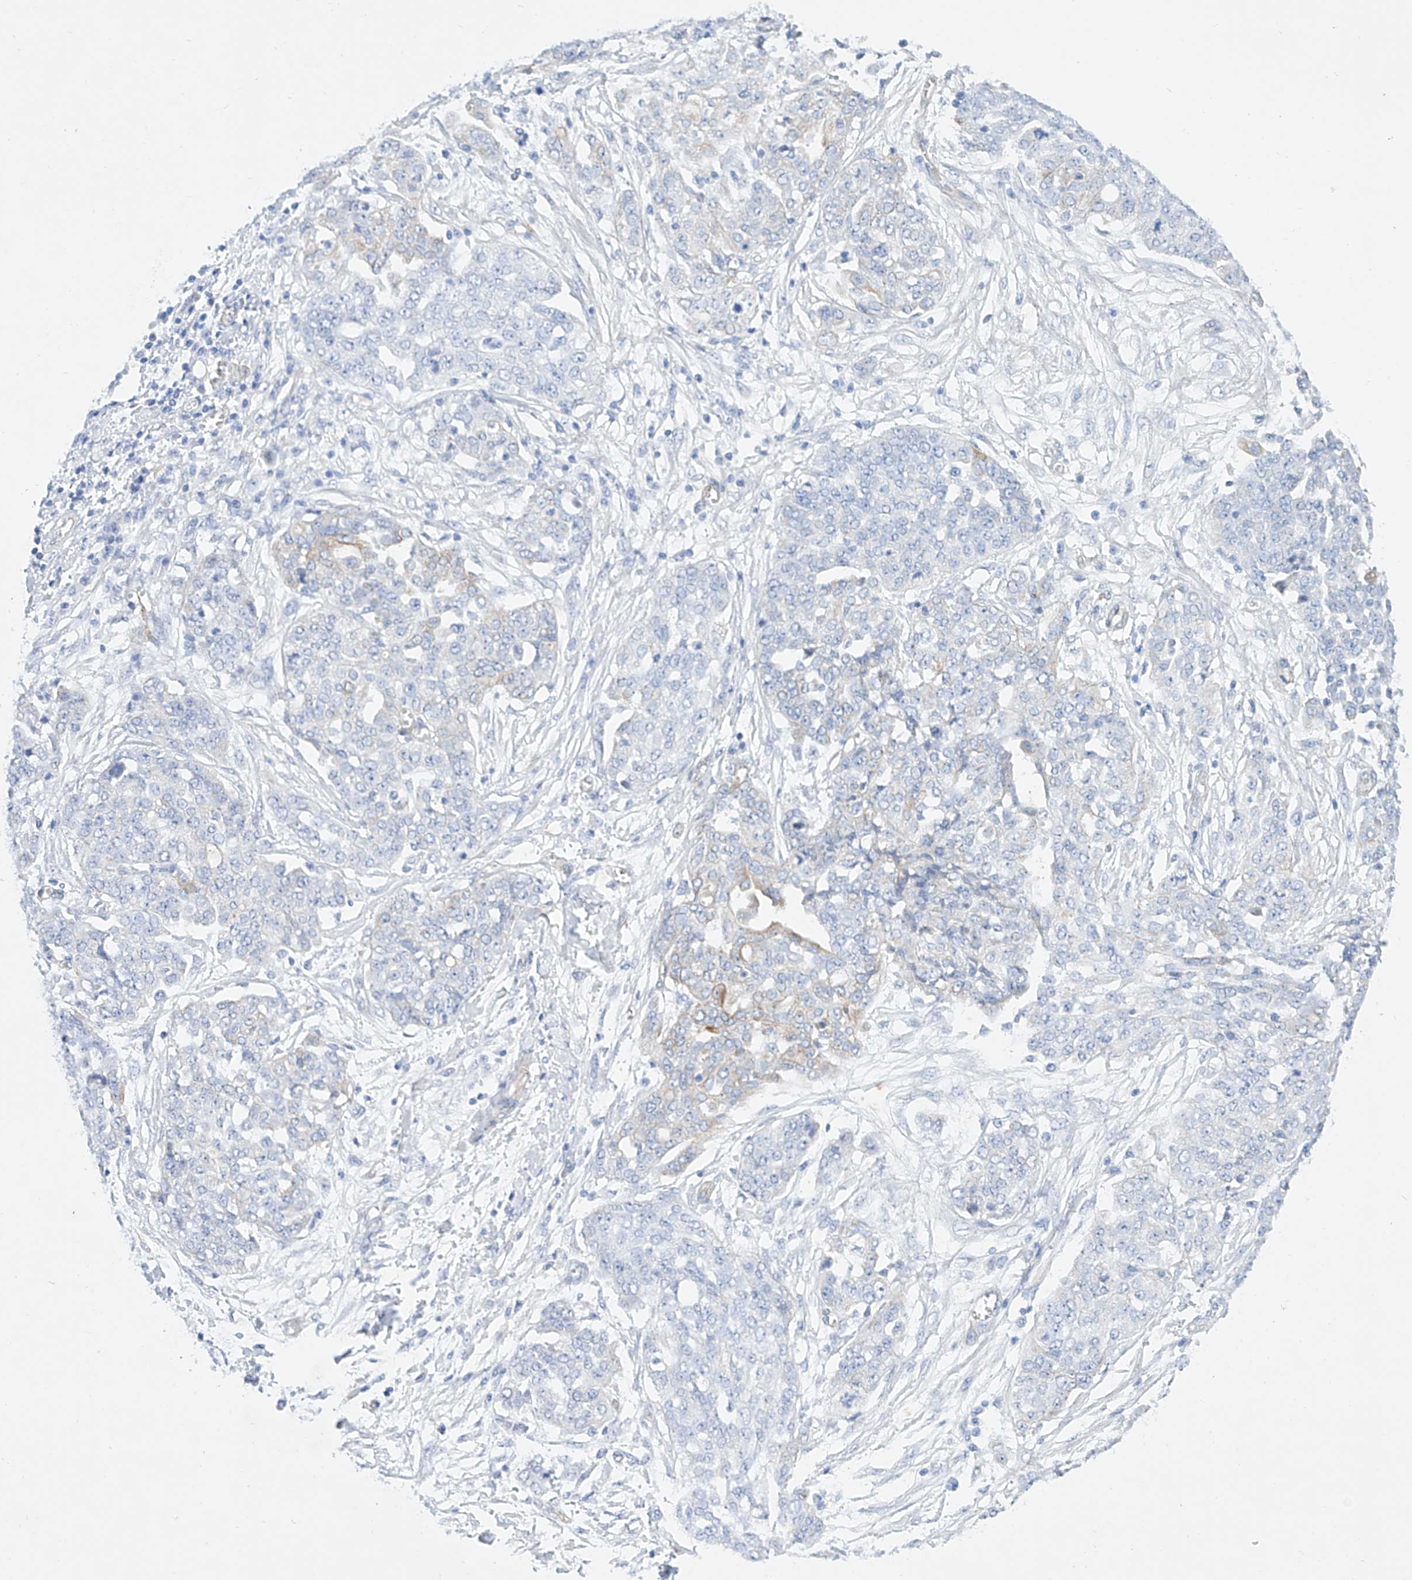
{"staining": {"intensity": "negative", "quantity": "none", "location": "none"}, "tissue": "ovarian cancer", "cell_type": "Tumor cells", "image_type": "cancer", "snomed": [{"axis": "morphology", "description": "Cystadenocarcinoma, serous, NOS"}, {"axis": "topography", "description": "Soft tissue"}, {"axis": "topography", "description": "Ovary"}], "caption": "There is no significant positivity in tumor cells of ovarian serous cystadenocarcinoma.", "gene": "SBSPON", "patient": {"sex": "female", "age": 57}}